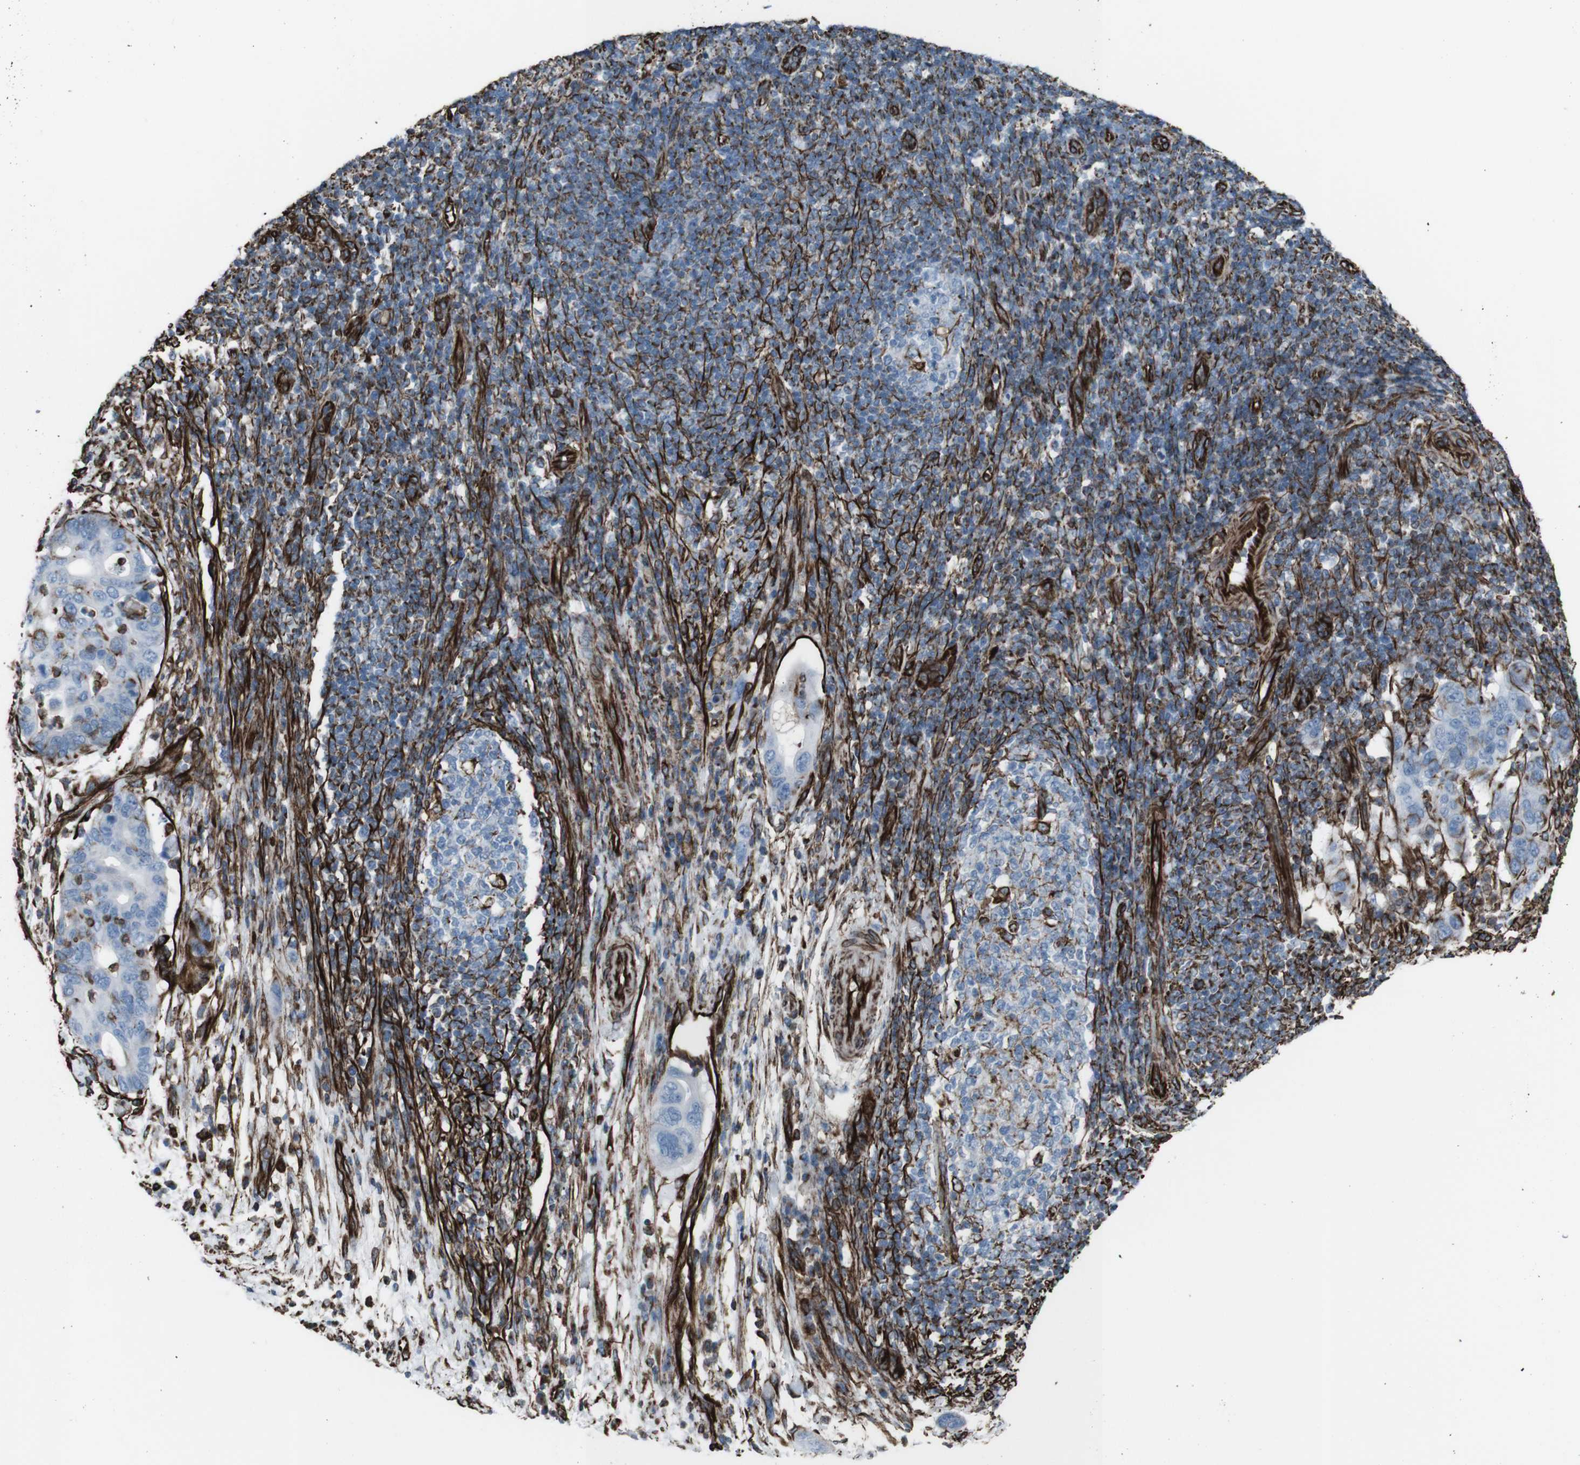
{"staining": {"intensity": "moderate", "quantity": "<25%", "location": "cytoplasmic/membranous"}, "tissue": "pancreatic cancer", "cell_type": "Tumor cells", "image_type": "cancer", "snomed": [{"axis": "morphology", "description": "Adenocarcinoma, NOS"}, {"axis": "topography", "description": "Pancreas"}], "caption": "Immunohistochemical staining of human pancreatic cancer shows moderate cytoplasmic/membranous protein staining in about <25% of tumor cells.", "gene": "ZDHHC6", "patient": {"sex": "female", "age": 71}}